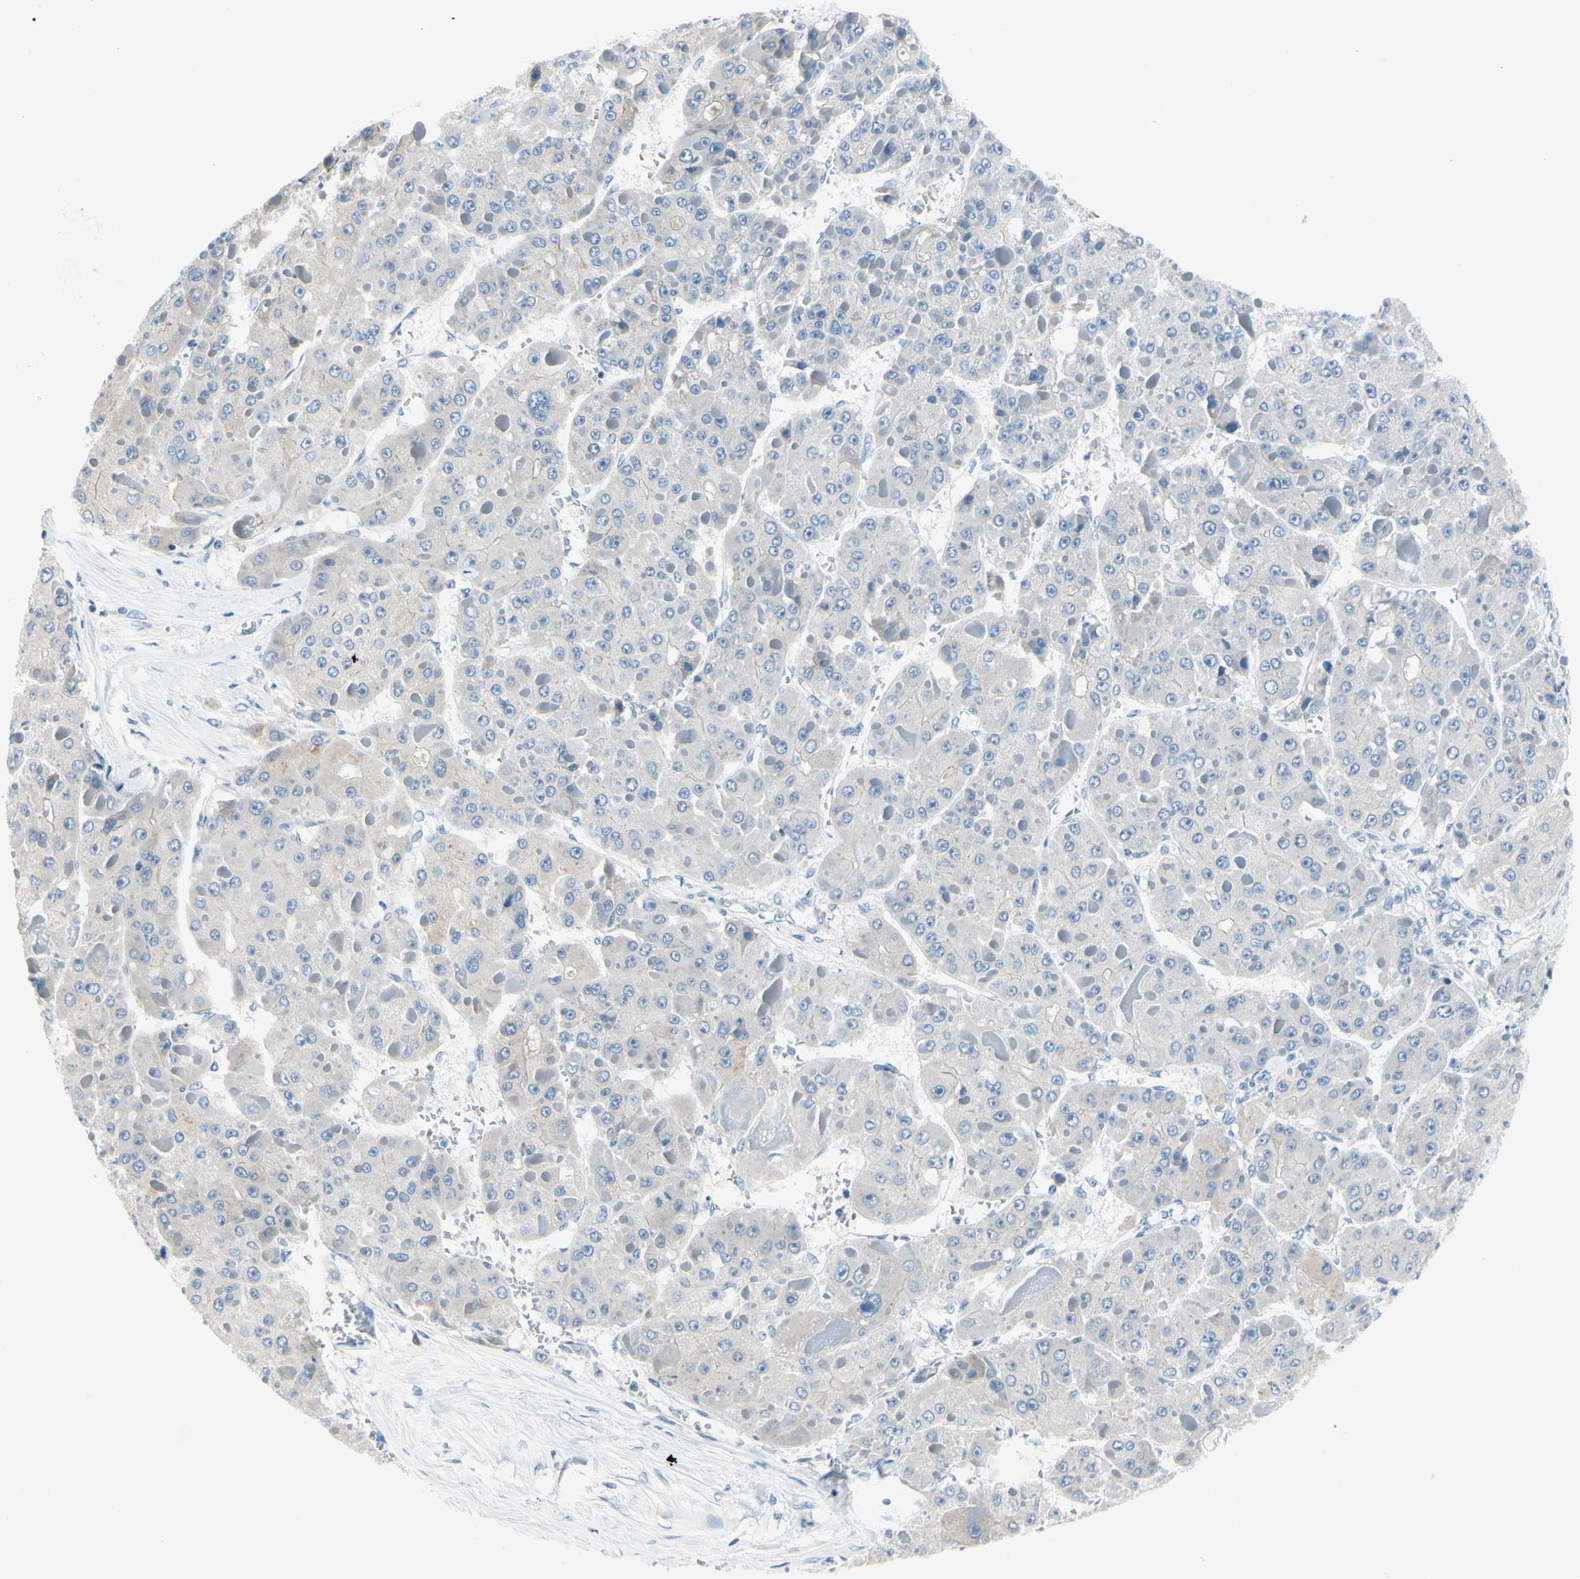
{"staining": {"intensity": "negative", "quantity": "none", "location": "none"}, "tissue": "liver cancer", "cell_type": "Tumor cells", "image_type": "cancer", "snomed": [{"axis": "morphology", "description": "Carcinoma, Hepatocellular, NOS"}, {"axis": "topography", "description": "Liver"}], "caption": "A micrograph of human hepatocellular carcinoma (liver) is negative for staining in tumor cells. (Brightfield microscopy of DAB immunohistochemistry at high magnification).", "gene": "FCER2", "patient": {"sex": "female", "age": 73}}